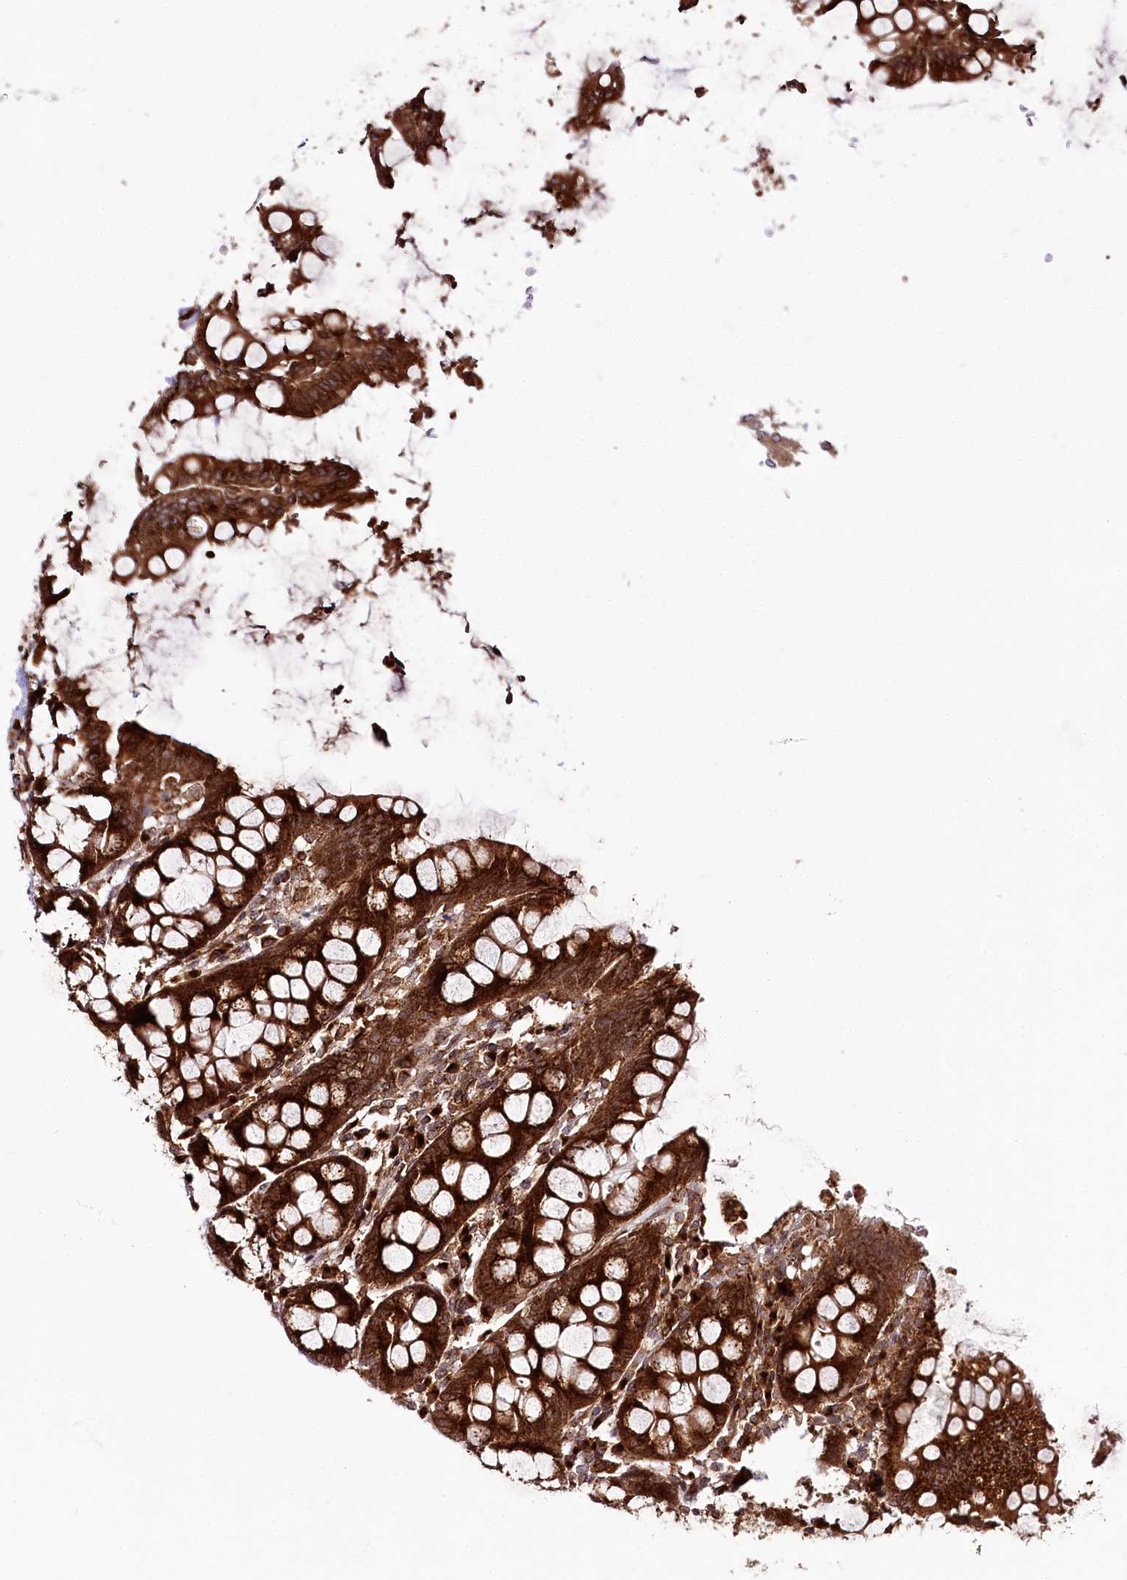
{"staining": {"intensity": "moderate", "quantity": ">75%", "location": "cytoplasmic/membranous"}, "tissue": "colon", "cell_type": "Endothelial cells", "image_type": "normal", "snomed": [{"axis": "morphology", "description": "Normal tissue, NOS"}, {"axis": "topography", "description": "Colon"}], "caption": "Moderate cytoplasmic/membranous protein expression is seen in about >75% of endothelial cells in colon. (Stains: DAB in brown, nuclei in blue, Microscopy: brightfield microscopy at high magnification).", "gene": "COPG1", "patient": {"sex": "female", "age": 79}}